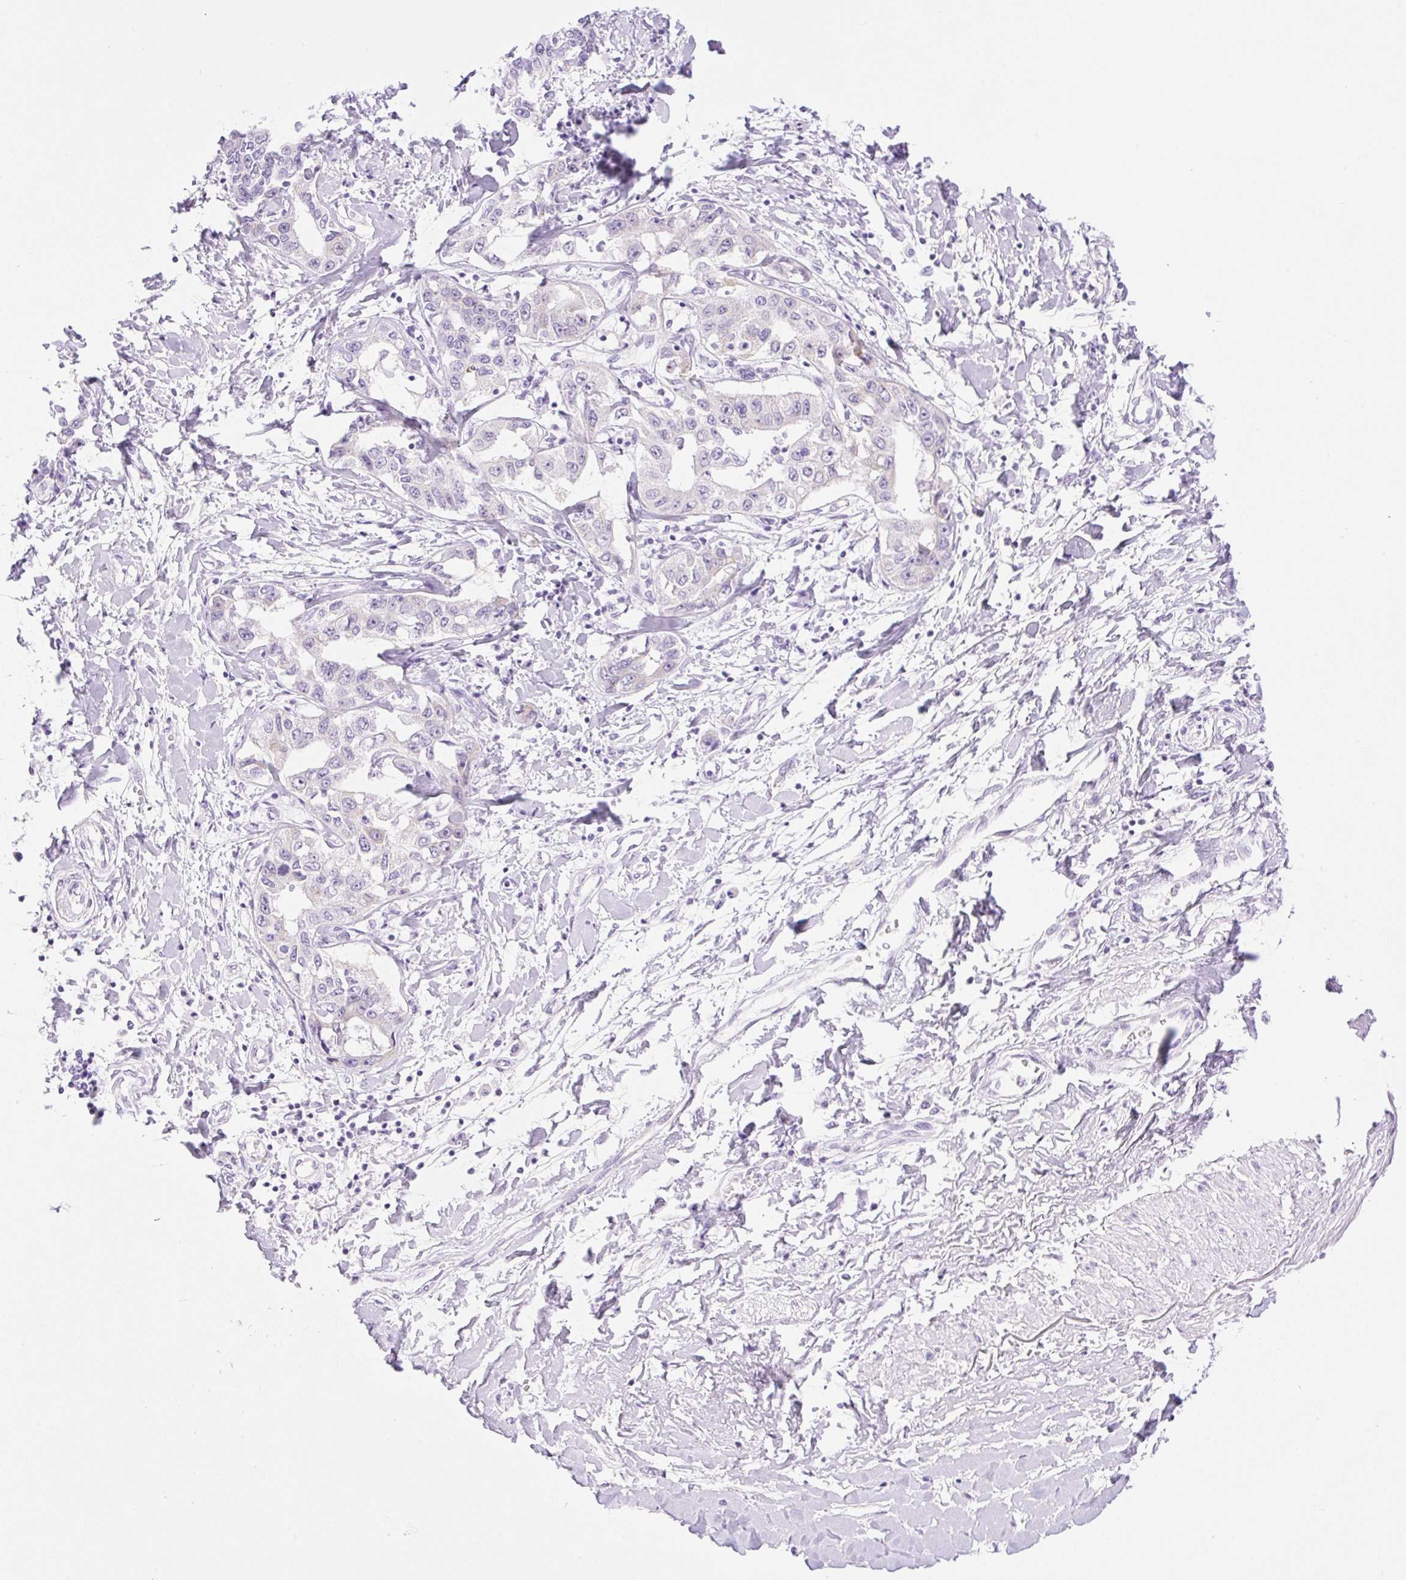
{"staining": {"intensity": "negative", "quantity": "none", "location": "none"}, "tissue": "liver cancer", "cell_type": "Tumor cells", "image_type": "cancer", "snomed": [{"axis": "morphology", "description": "Cholangiocarcinoma"}, {"axis": "topography", "description": "Liver"}], "caption": "Immunohistochemical staining of human cholangiocarcinoma (liver) shows no significant positivity in tumor cells.", "gene": "SPRR4", "patient": {"sex": "male", "age": 59}}